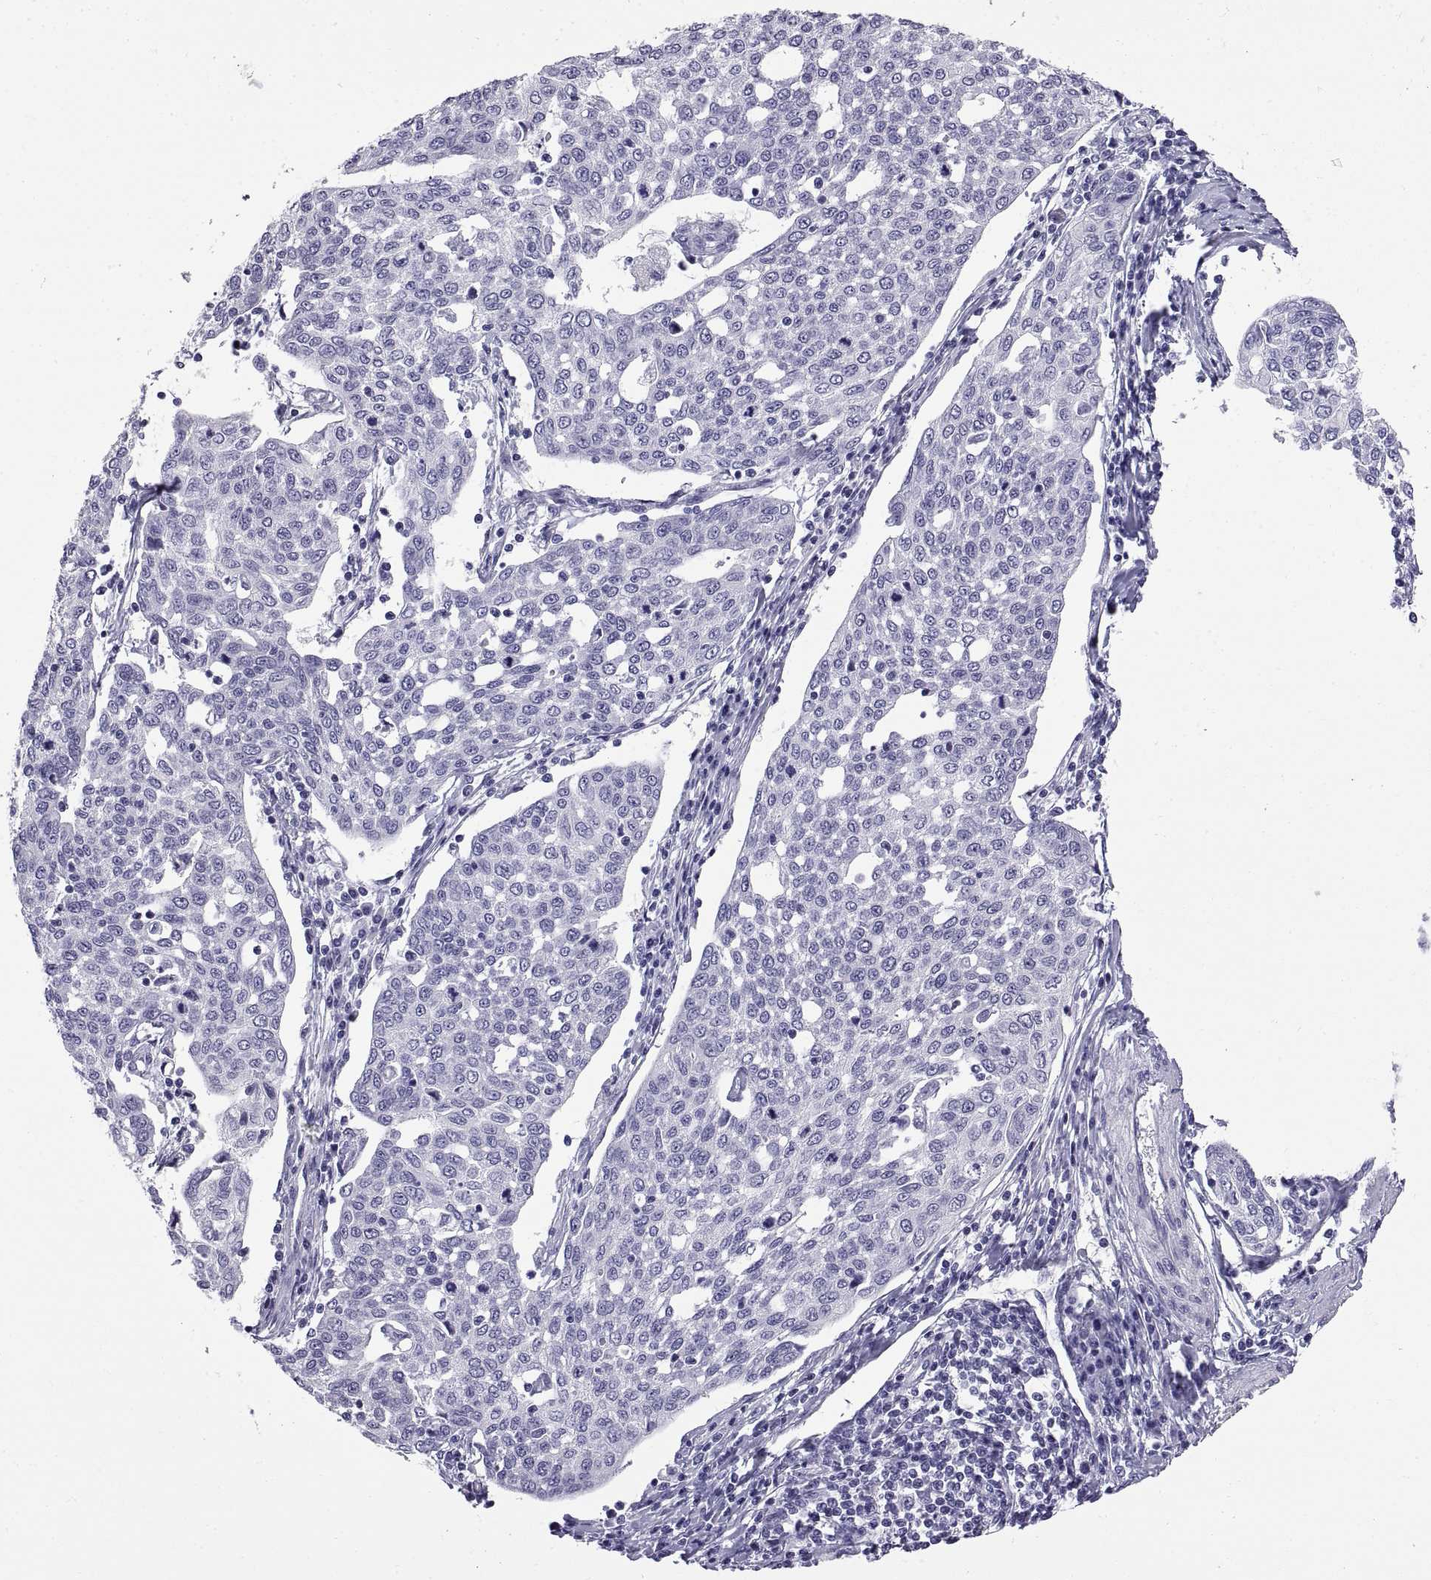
{"staining": {"intensity": "negative", "quantity": "none", "location": "none"}, "tissue": "cervical cancer", "cell_type": "Tumor cells", "image_type": "cancer", "snomed": [{"axis": "morphology", "description": "Squamous cell carcinoma, NOS"}, {"axis": "topography", "description": "Cervix"}], "caption": "Immunohistochemistry micrograph of cervical squamous cell carcinoma stained for a protein (brown), which exhibits no positivity in tumor cells.", "gene": "SPDYE1", "patient": {"sex": "female", "age": 34}}